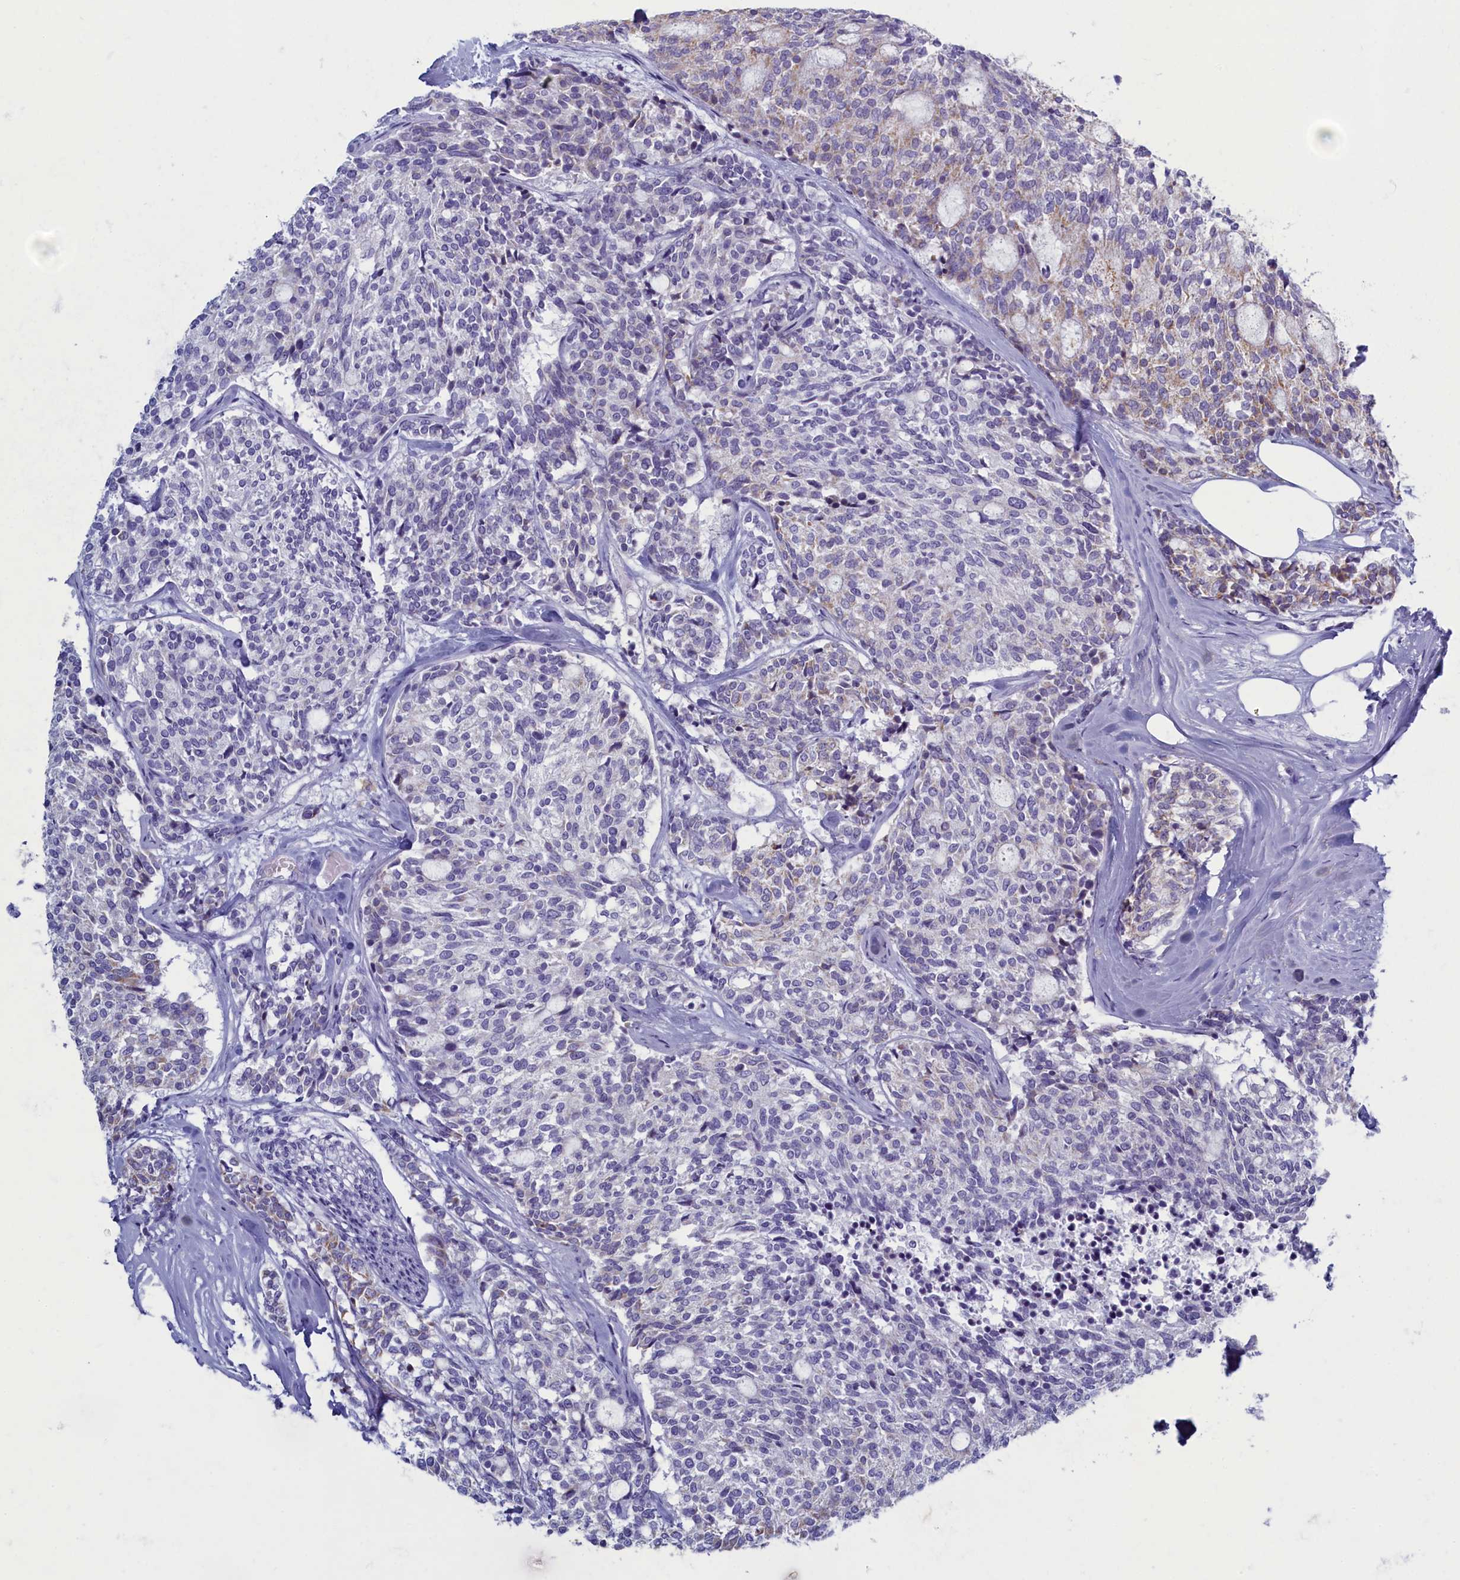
{"staining": {"intensity": "weak", "quantity": "<25%", "location": "cytoplasmic/membranous"}, "tissue": "carcinoid", "cell_type": "Tumor cells", "image_type": "cancer", "snomed": [{"axis": "morphology", "description": "Carcinoid, malignant, NOS"}, {"axis": "topography", "description": "Pancreas"}], "caption": "This is an immunohistochemistry histopathology image of human carcinoid. There is no positivity in tumor cells.", "gene": "OCIAD2", "patient": {"sex": "female", "age": 54}}